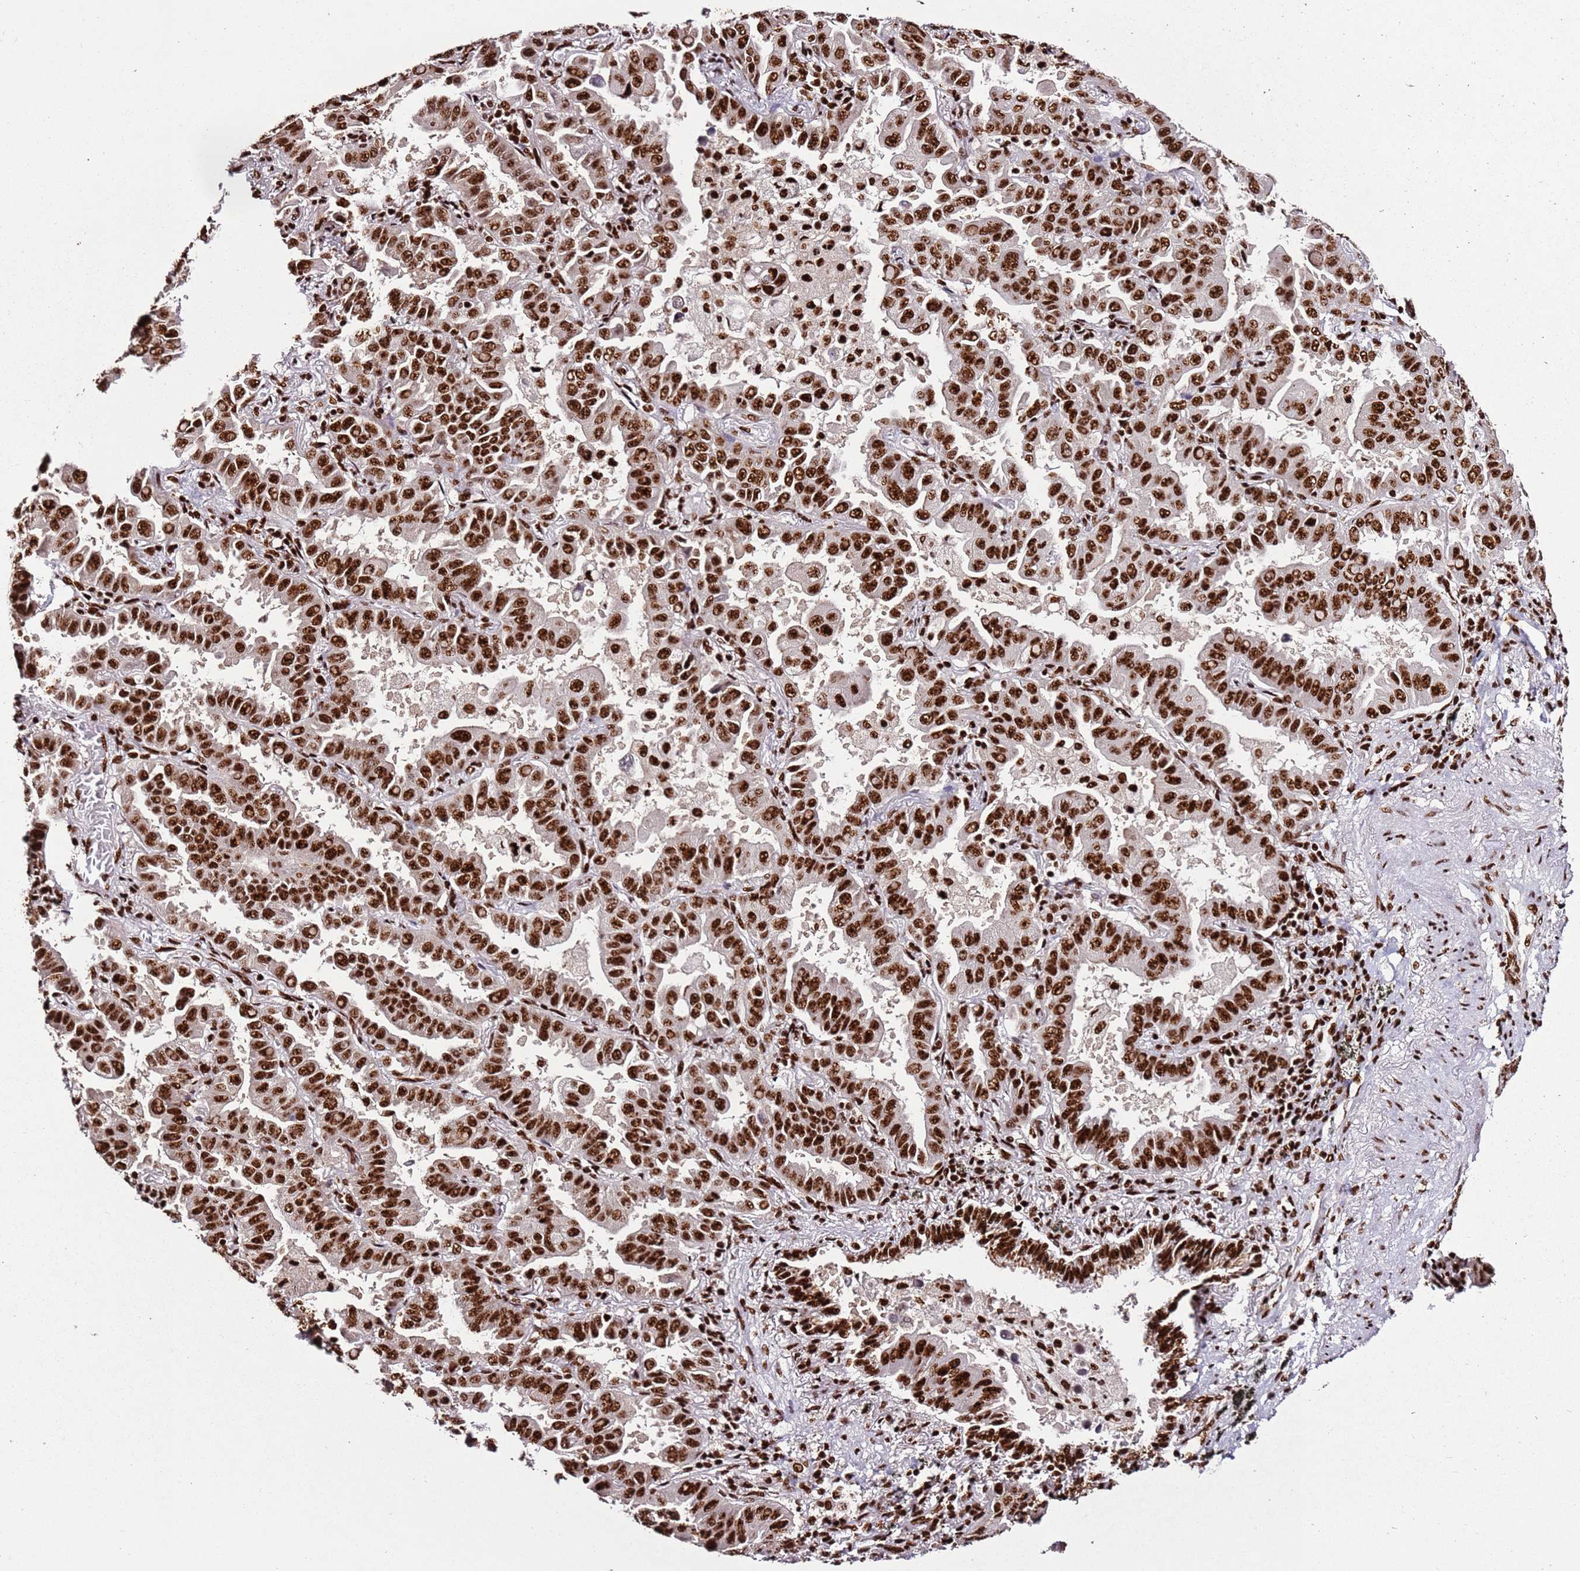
{"staining": {"intensity": "strong", "quantity": ">75%", "location": "nuclear"}, "tissue": "lung cancer", "cell_type": "Tumor cells", "image_type": "cancer", "snomed": [{"axis": "morphology", "description": "Adenocarcinoma, NOS"}, {"axis": "topography", "description": "Lung"}], "caption": "Adenocarcinoma (lung) was stained to show a protein in brown. There is high levels of strong nuclear positivity in approximately >75% of tumor cells. The staining is performed using DAB brown chromogen to label protein expression. The nuclei are counter-stained blue using hematoxylin.", "gene": "C6orf226", "patient": {"sex": "male", "age": 64}}